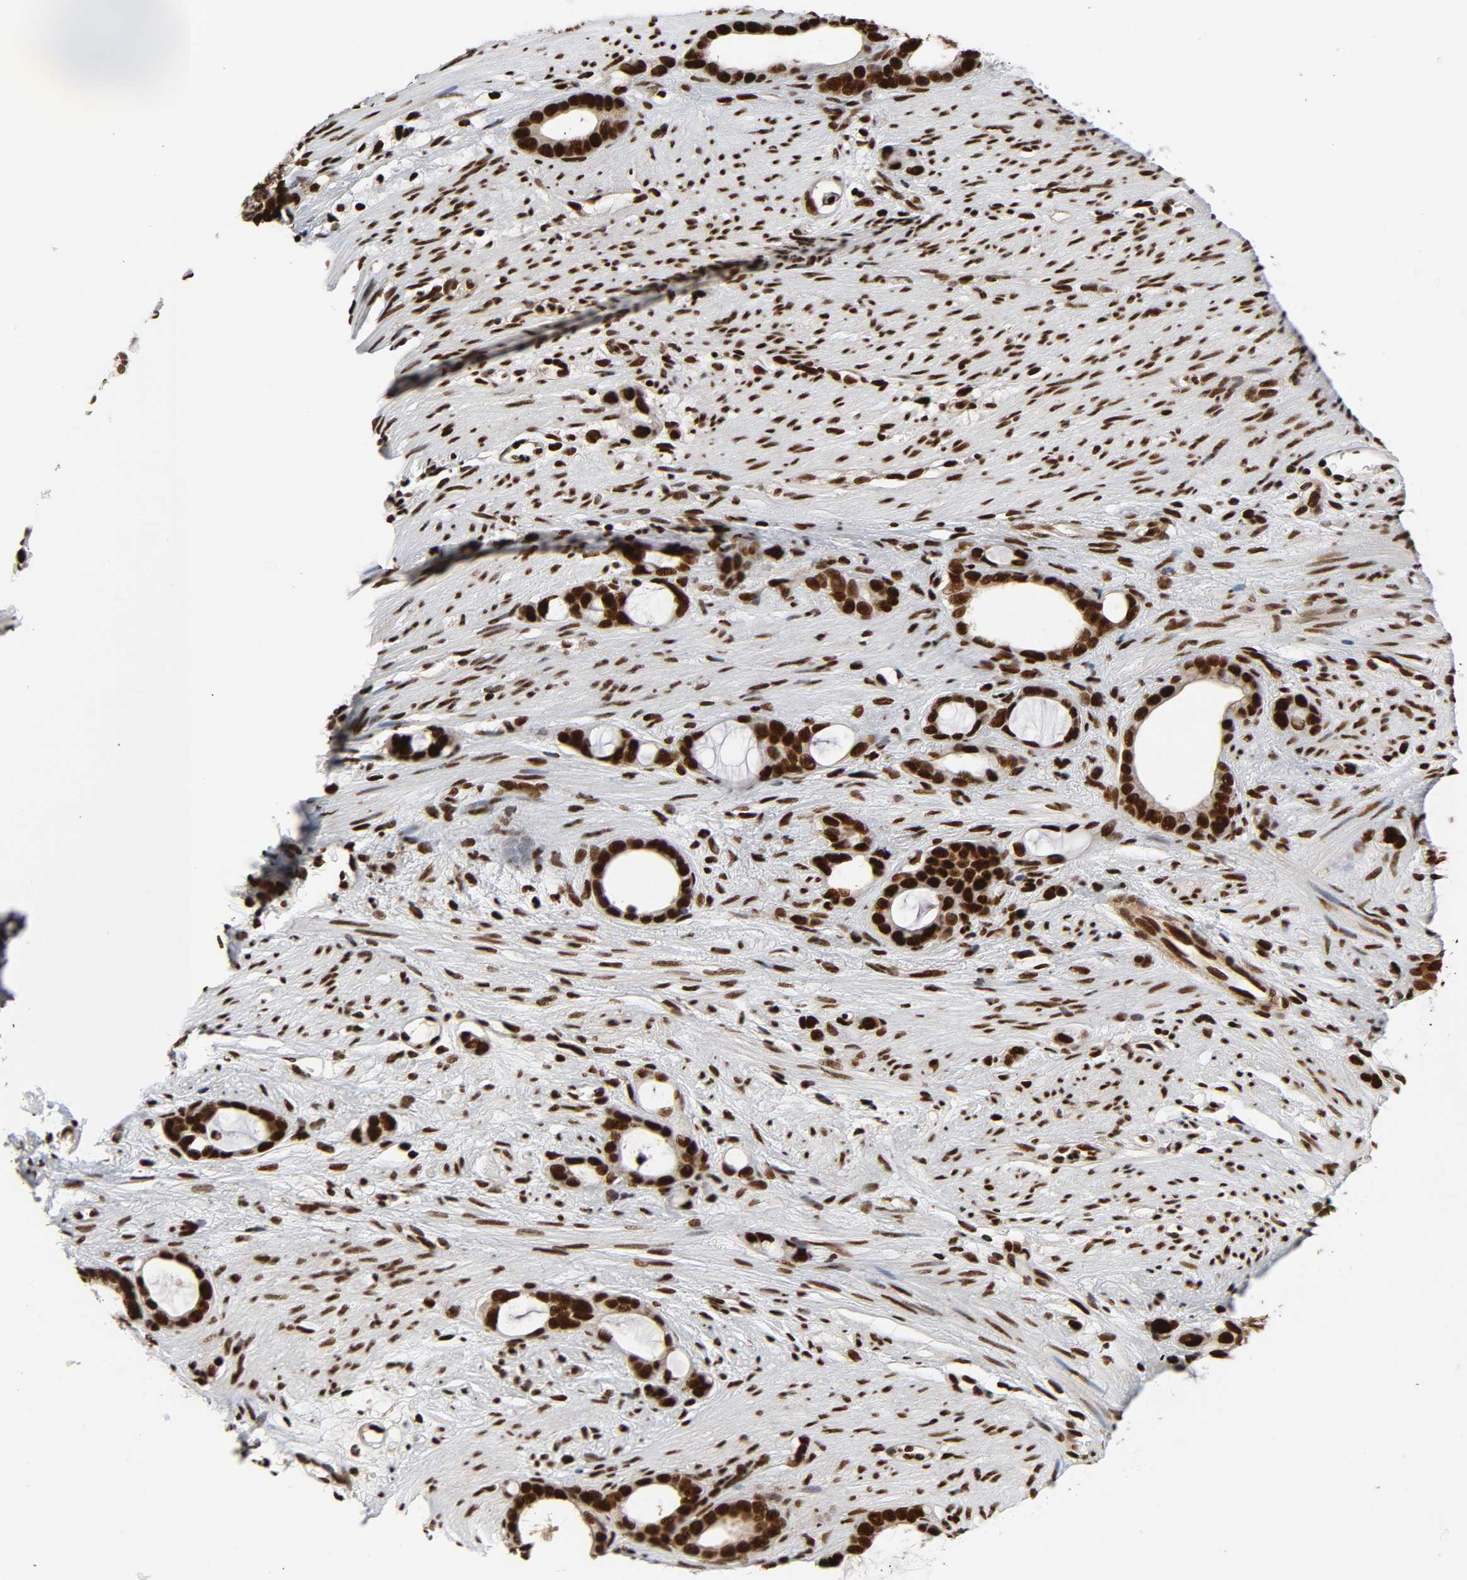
{"staining": {"intensity": "strong", "quantity": ">75%", "location": "nuclear"}, "tissue": "stomach cancer", "cell_type": "Tumor cells", "image_type": "cancer", "snomed": [{"axis": "morphology", "description": "Adenocarcinoma, NOS"}, {"axis": "topography", "description": "Stomach"}], "caption": "The photomicrograph reveals immunohistochemical staining of stomach adenocarcinoma. There is strong nuclear staining is present in about >75% of tumor cells.", "gene": "NFYB", "patient": {"sex": "female", "age": 75}}